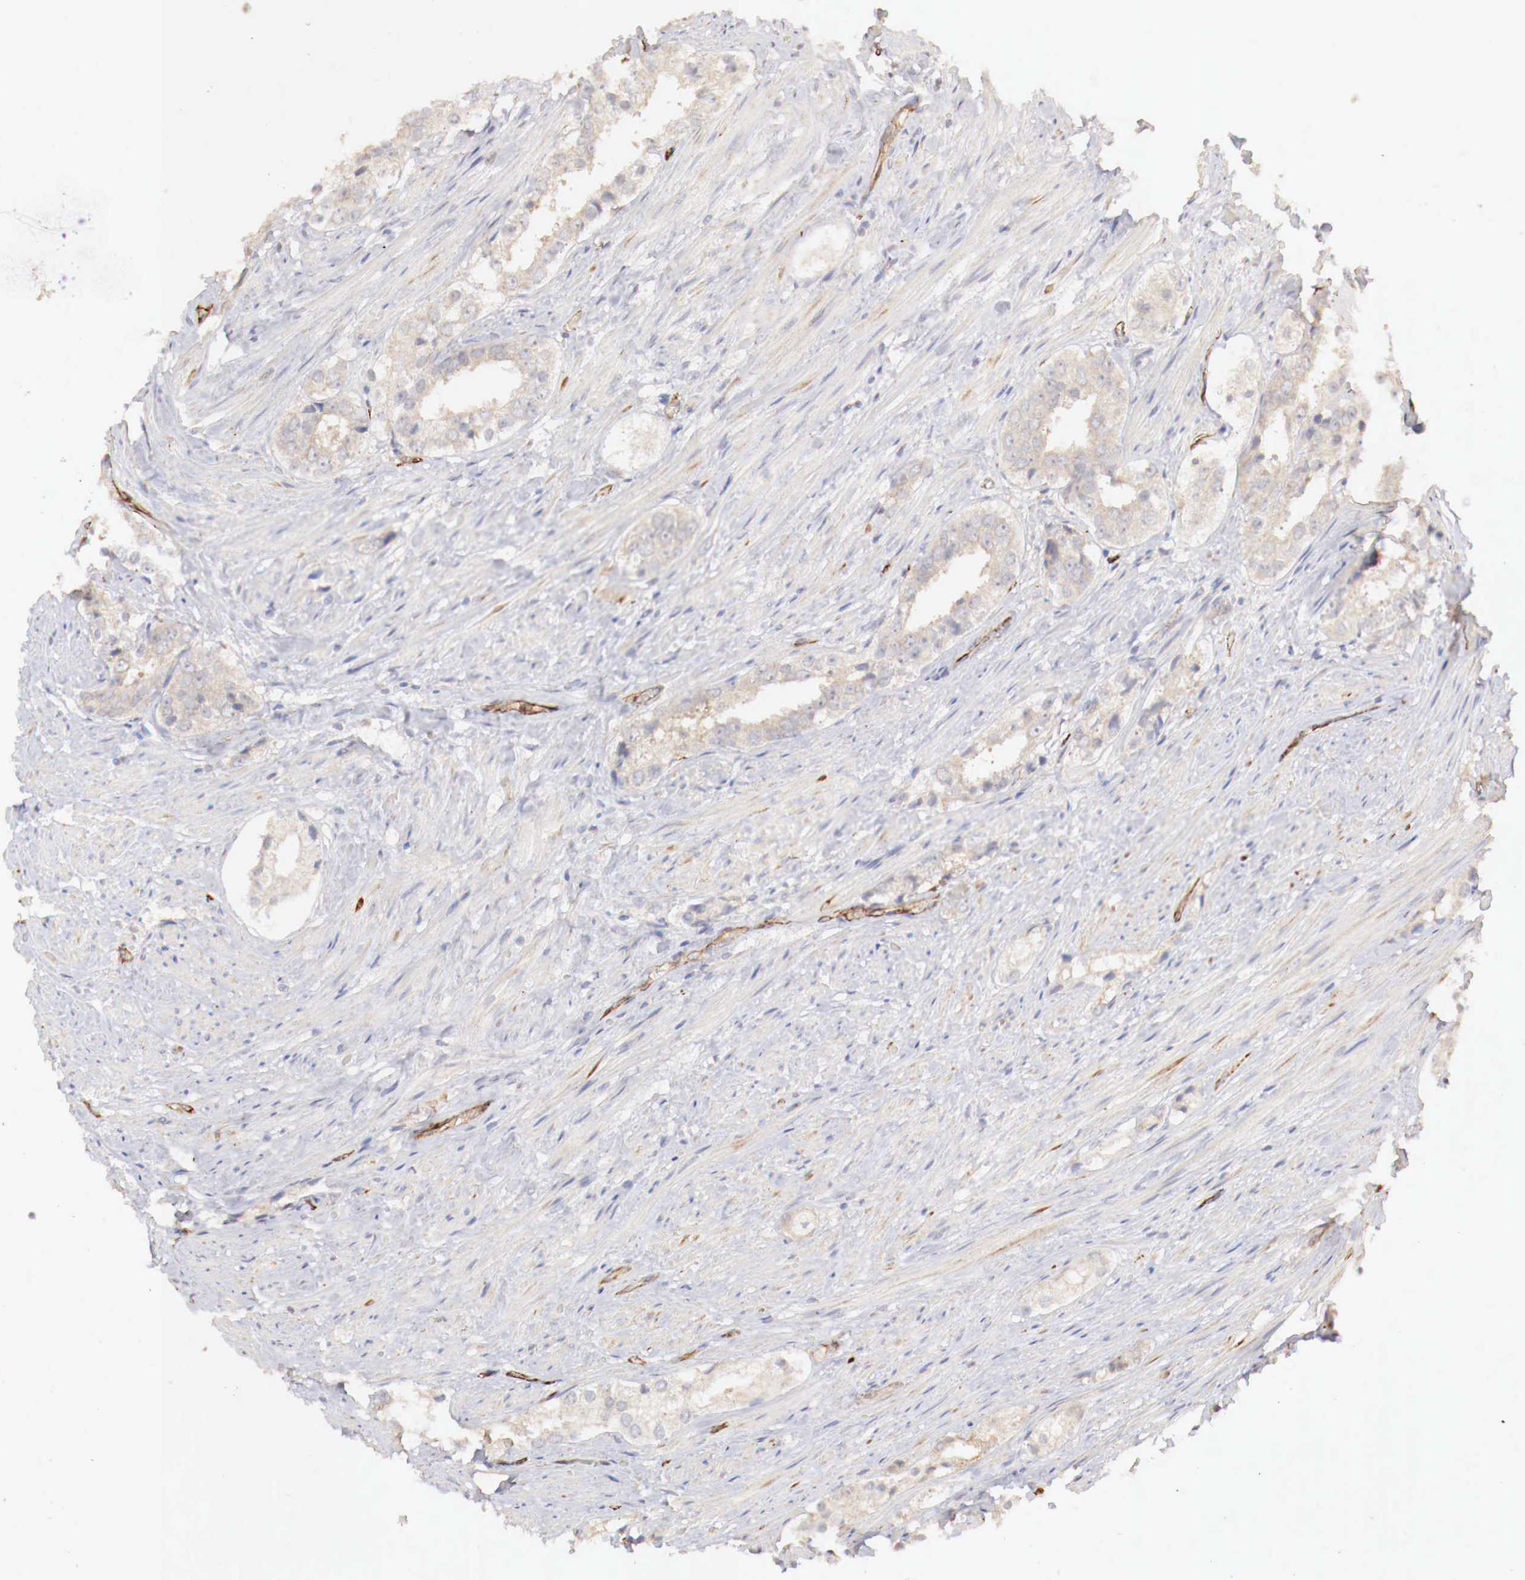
{"staining": {"intensity": "negative", "quantity": "none", "location": "none"}, "tissue": "prostate cancer", "cell_type": "Tumor cells", "image_type": "cancer", "snomed": [{"axis": "morphology", "description": "Adenocarcinoma, Medium grade"}, {"axis": "topography", "description": "Prostate"}], "caption": "Protein analysis of prostate medium-grade adenocarcinoma reveals no significant expression in tumor cells.", "gene": "WT1", "patient": {"sex": "male", "age": 73}}